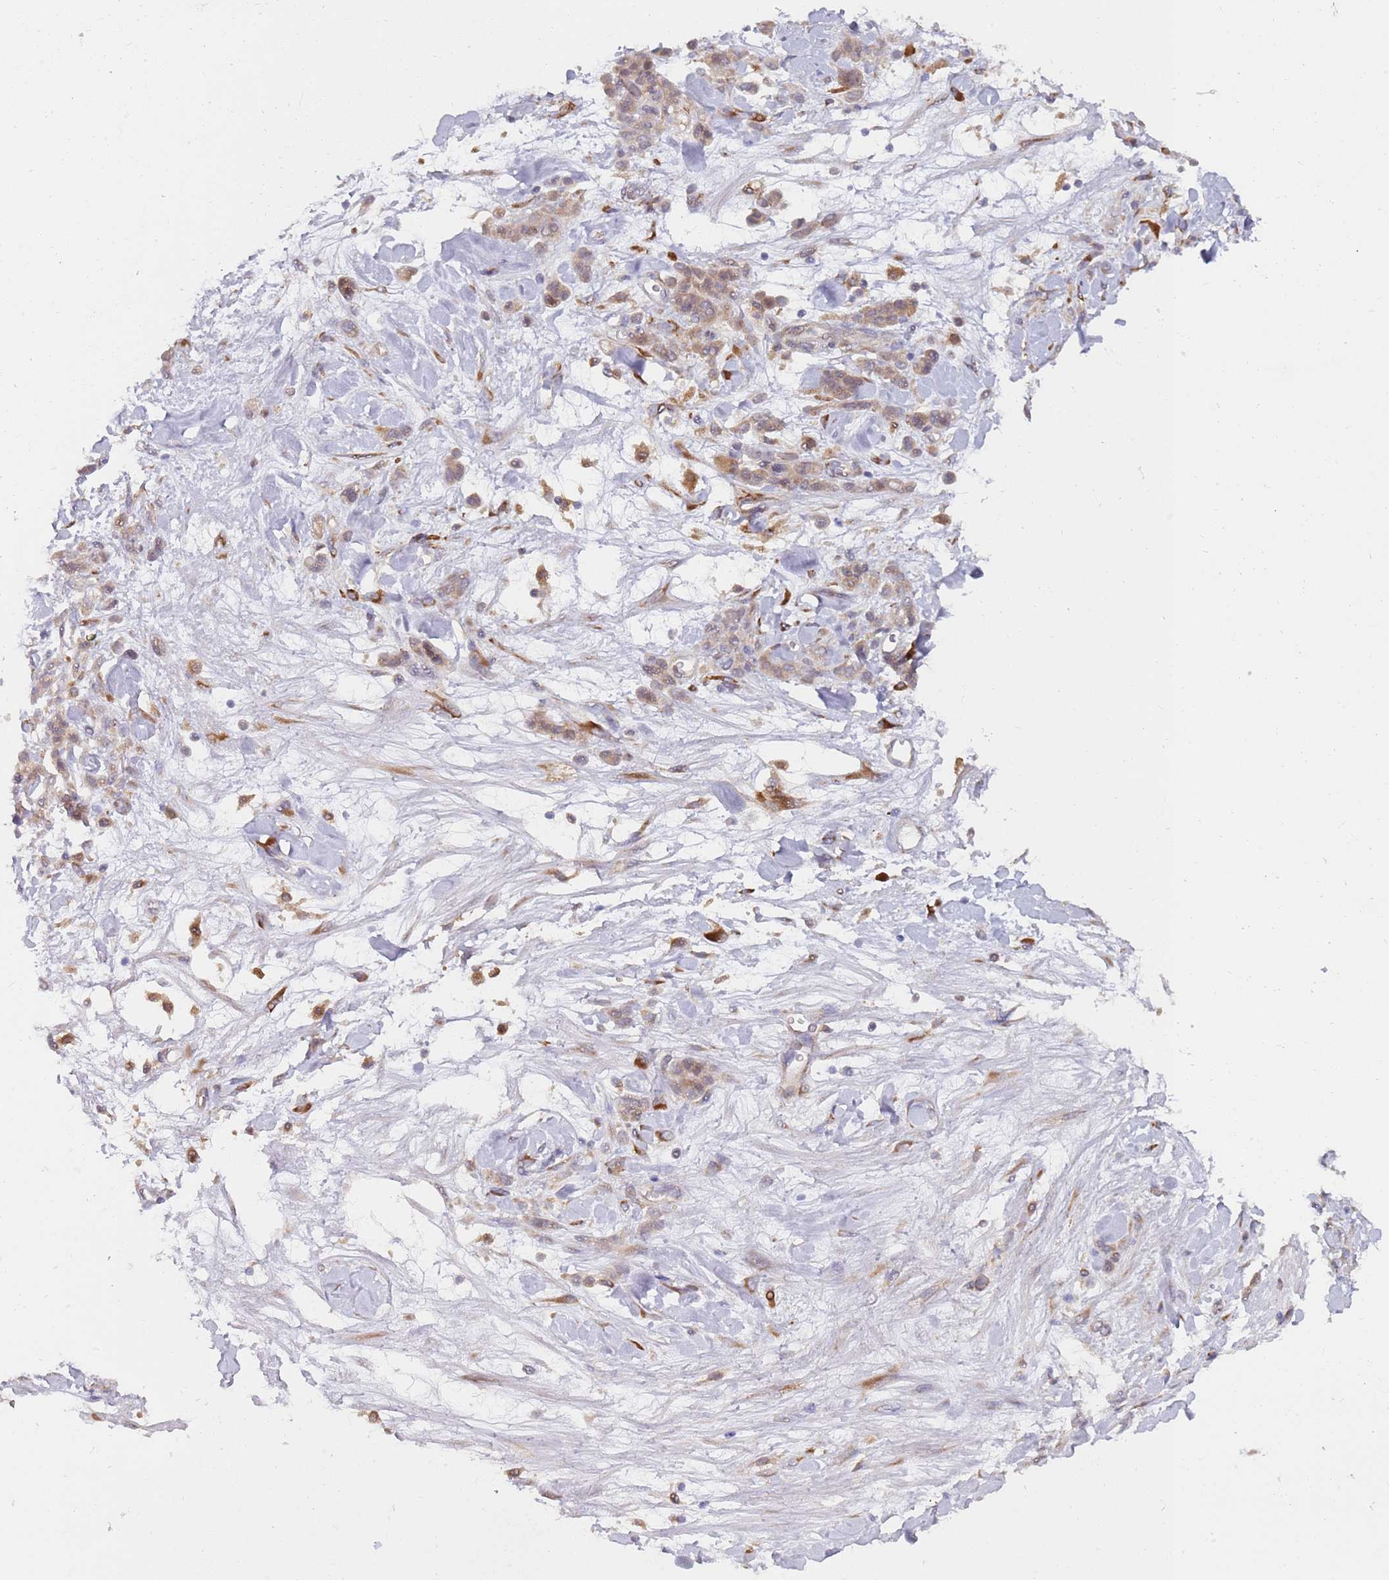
{"staining": {"intensity": "weak", "quantity": "25%-75%", "location": "cytoplasmic/membranous"}, "tissue": "stomach cancer", "cell_type": "Tumor cells", "image_type": "cancer", "snomed": [{"axis": "morphology", "description": "Normal tissue, NOS"}, {"axis": "morphology", "description": "Adenocarcinoma, NOS"}, {"axis": "topography", "description": "Stomach"}], "caption": "An immunohistochemistry micrograph of neoplastic tissue is shown. Protein staining in brown highlights weak cytoplasmic/membranous positivity in adenocarcinoma (stomach) within tumor cells. Immunohistochemistry (ihc) stains the protein in brown and the nuclei are stained blue.", "gene": "VRK2", "patient": {"sex": "male", "age": 82}}